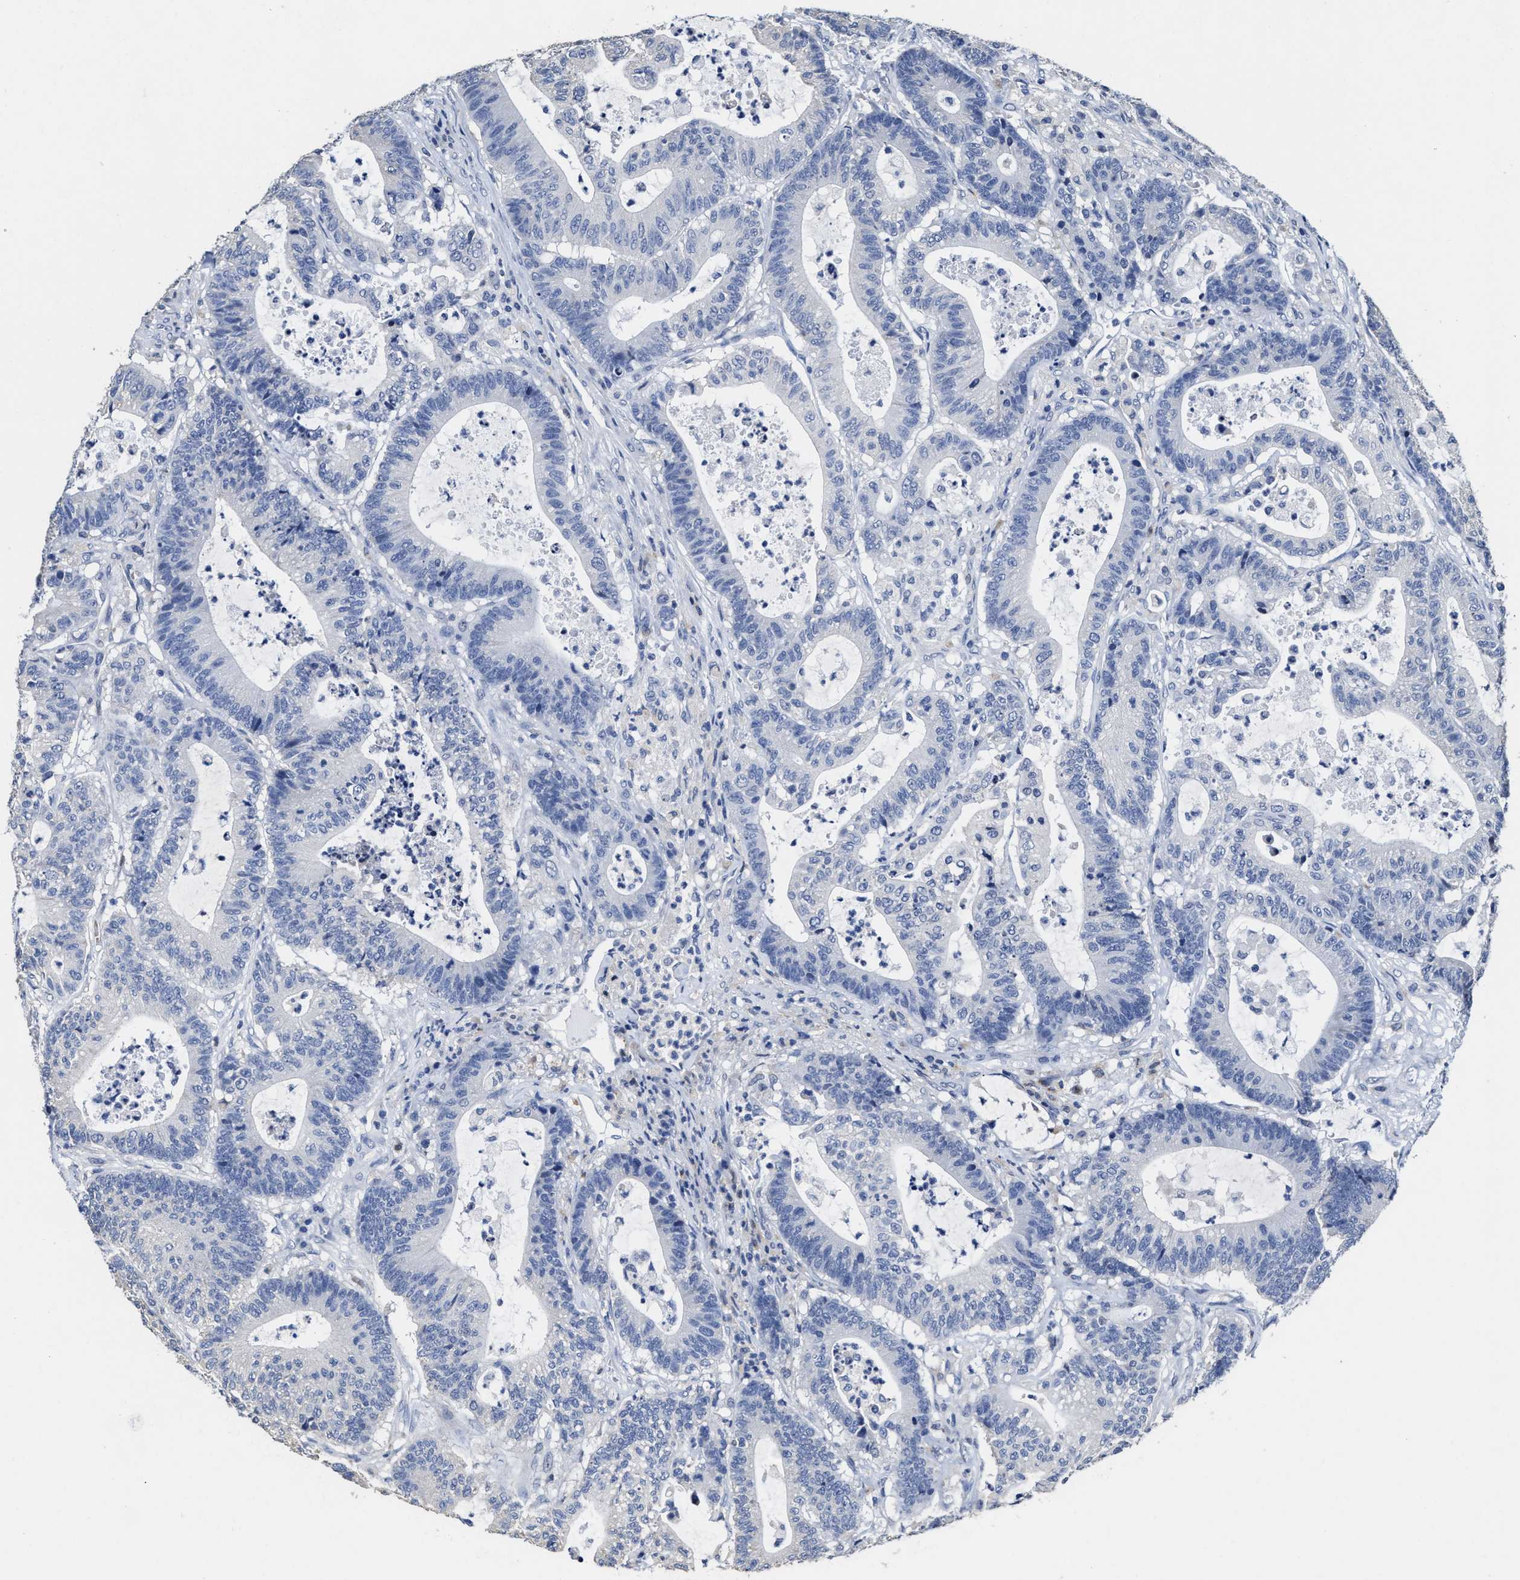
{"staining": {"intensity": "negative", "quantity": "none", "location": "none"}, "tissue": "colorectal cancer", "cell_type": "Tumor cells", "image_type": "cancer", "snomed": [{"axis": "morphology", "description": "Adenocarcinoma, NOS"}, {"axis": "topography", "description": "Colon"}], "caption": "High power microscopy histopathology image of an immunohistochemistry histopathology image of adenocarcinoma (colorectal), revealing no significant expression in tumor cells.", "gene": "ZFAT", "patient": {"sex": "female", "age": 84}}